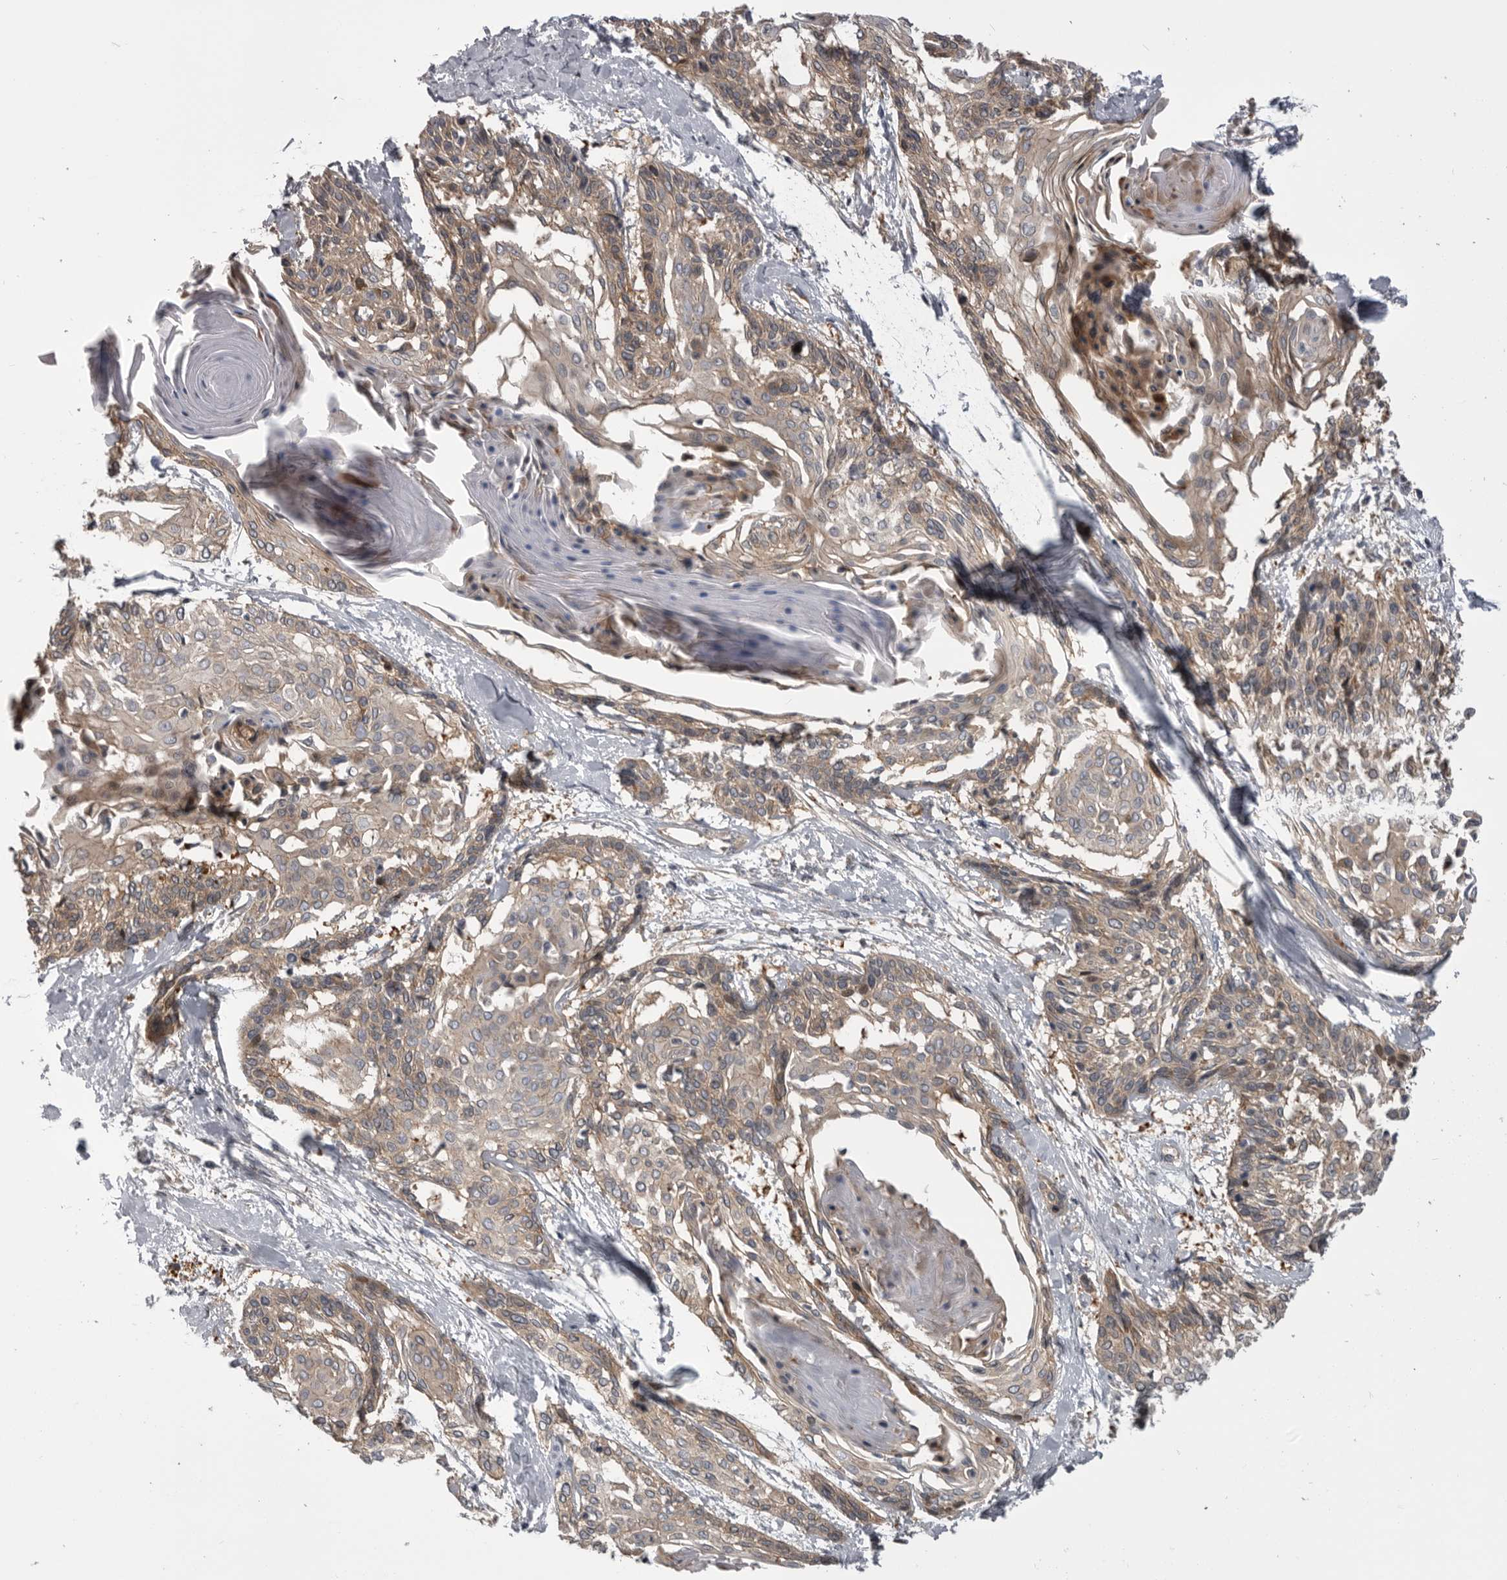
{"staining": {"intensity": "weak", "quantity": ">75%", "location": "cytoplasmic/membranous"}, "tissue": "cervical cancer", "cell_type": "Tumor cells", "image_type": "cancer", "snomed": [{"axis": "morphology", "description": "Squamous cell carcinoma, NOS"}, {"axis": "topography", "description": "Cervix"}], "caption": "Tumor cells display low levels of weak cytoplasmic/membranous staining in about >75% of cells in human cervical cancer. Immunohistochemistry stains the protein of interest in brown and the nuclei are stained blue.", "gene": "RAB3GAP2", "patient": {"sex": "female", "age": 57}}